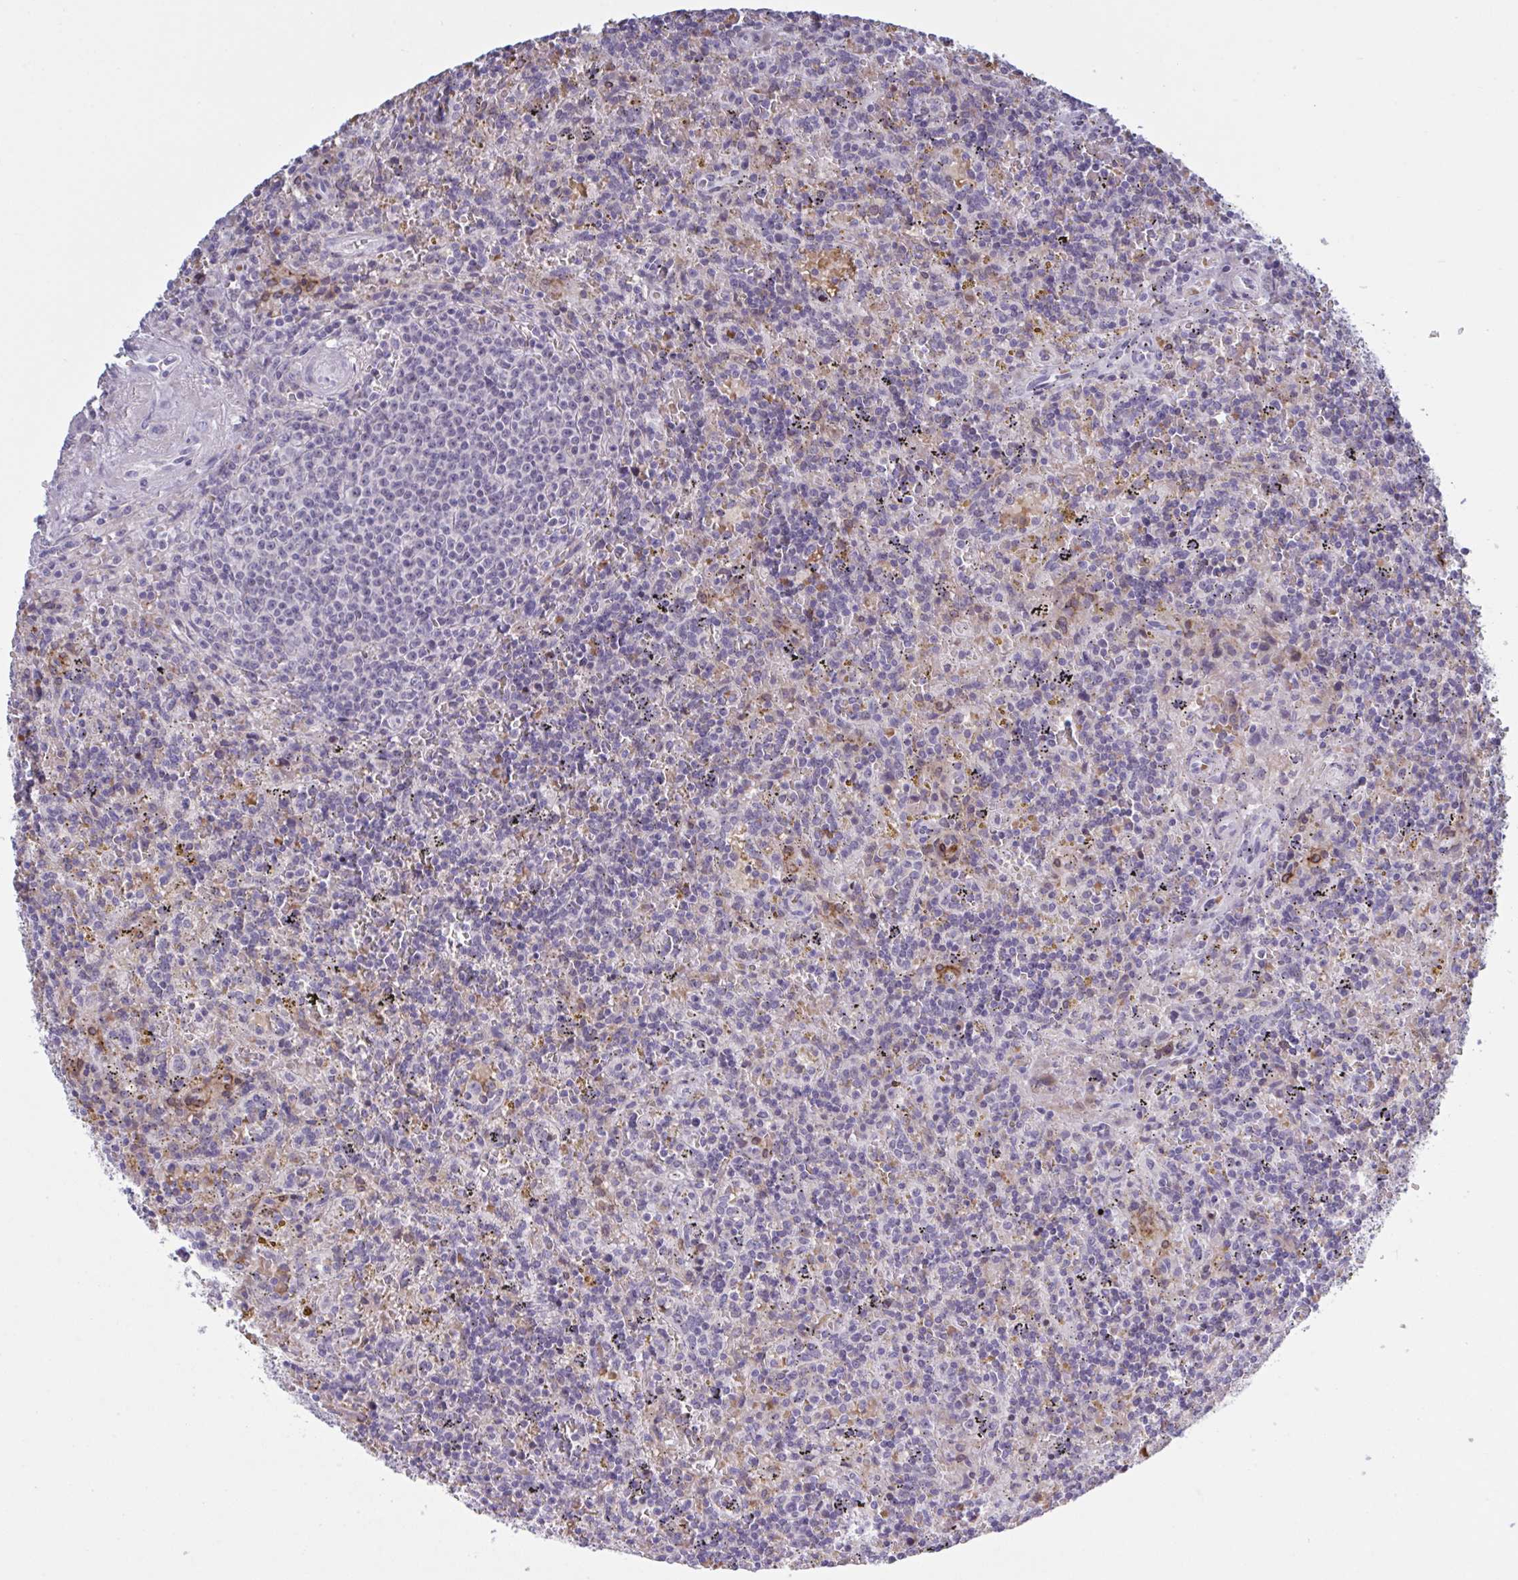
{"staining": {"intensity": "negative", "quantity": "none", "location": "none"}, "tissue": "lymphoma", "cell_type": "Tumor cells", "image_type": "cancer", "snomed": [{"axis": "morphology", "description": "Malignant lymphoma, non-Hodgkin's type, Low grade"}, {"axis": "topography", "description": "Spleen"}], "caption": "IHC of human lymphoma displays no expression in tumor cells.", "gene": "HSD11B2", "patient": {"sex": "male", "age": 67}}